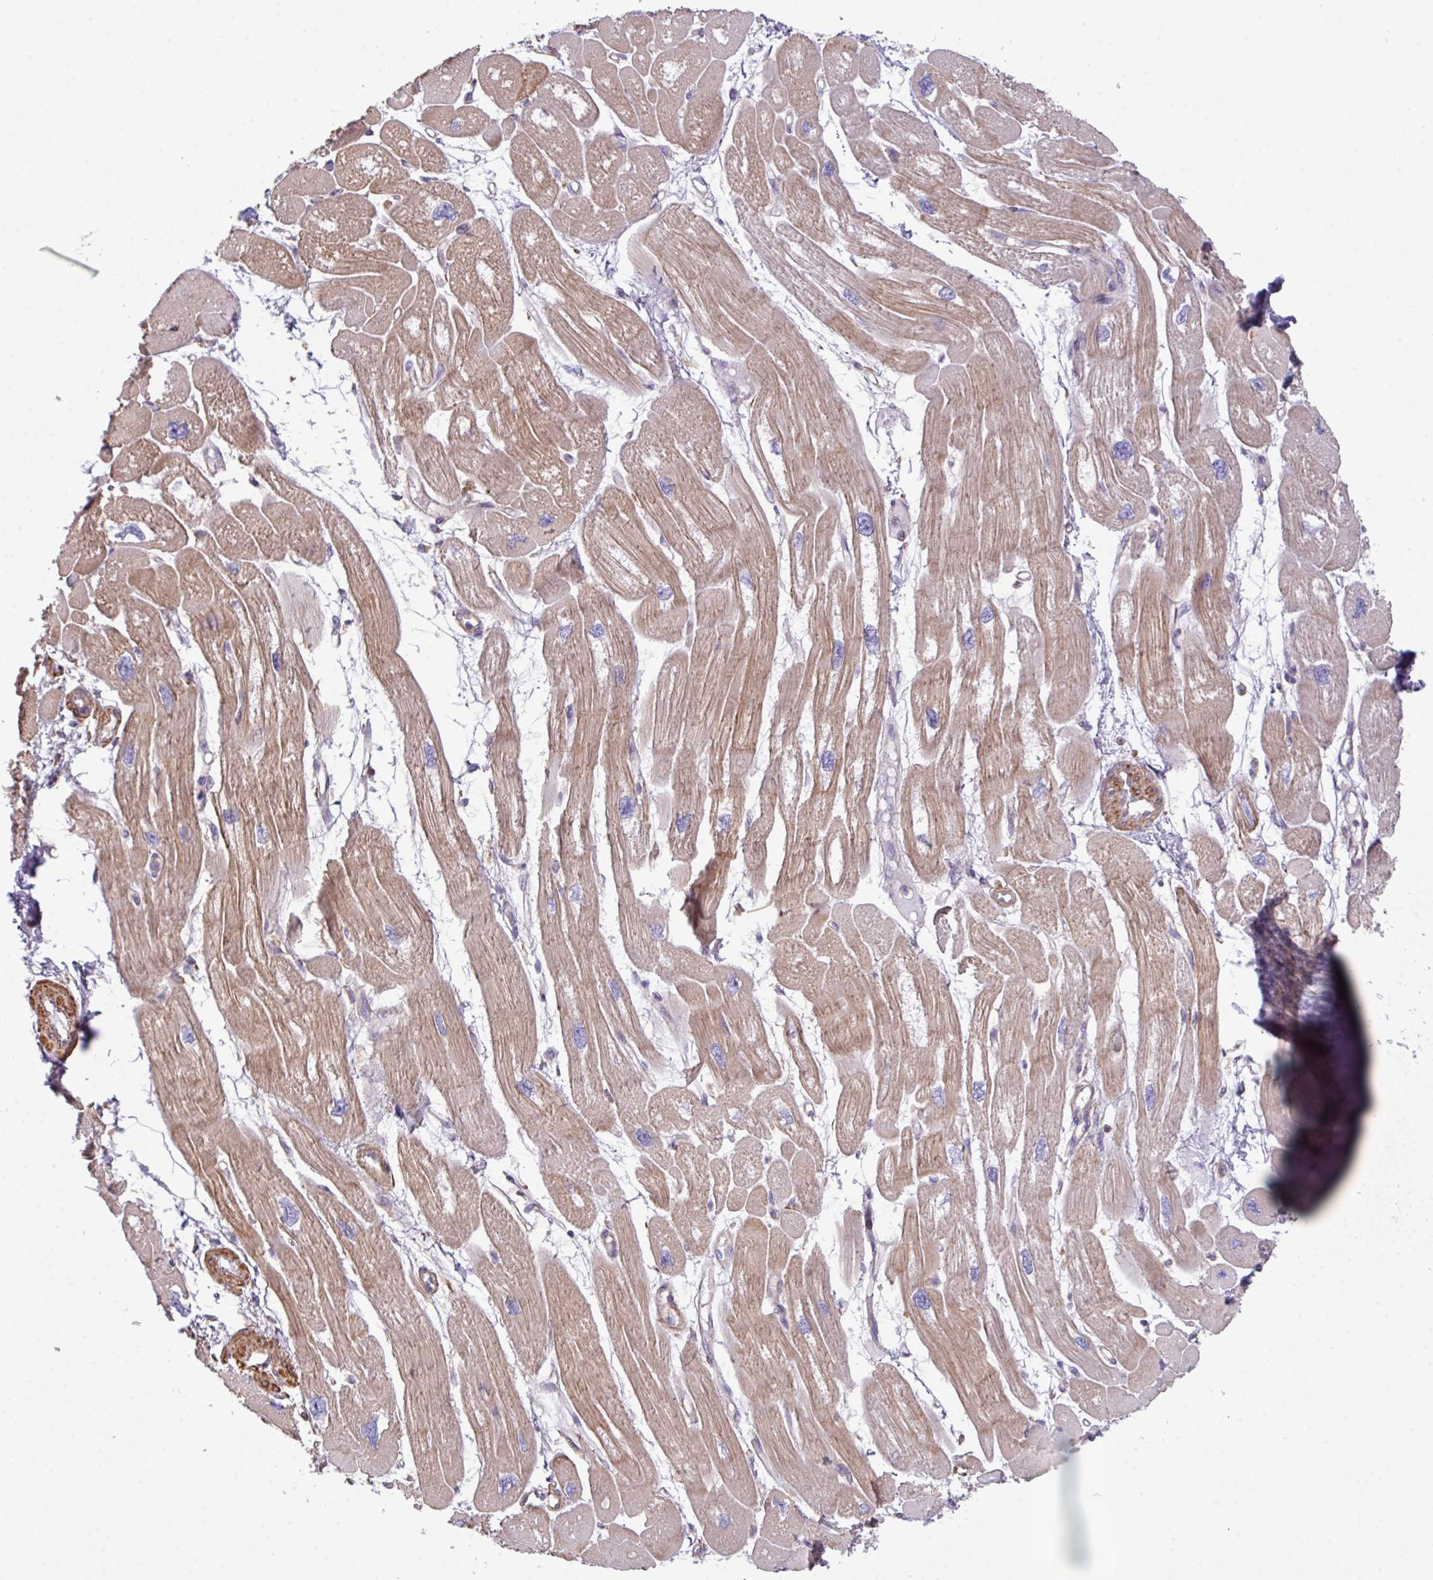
{"staining": {"intensity": "moderate", "quantity": ">75%", "location": "cytoplasmic/membranous"}, "tissue": "heart muscle", "cell_type": "Cardiomyocytes", "image_type": "normal", "snomed": [{"axis": "morphology", "description": "Normal tissue, NOS"}, {"axis": "topography", "description": "Heart"}], "caption": "Protein staining of benign heart muscle displays moderate cytoplasmic/membranous expression in about >75% of cardiomyocytes. The protein of interest is stained brown, and the nuclei are stained in blue (DAB IHC with brightfield microscopy, high magnification).", "gene": "LRRC41", "patient": {"sex": "male", "age": 42}}